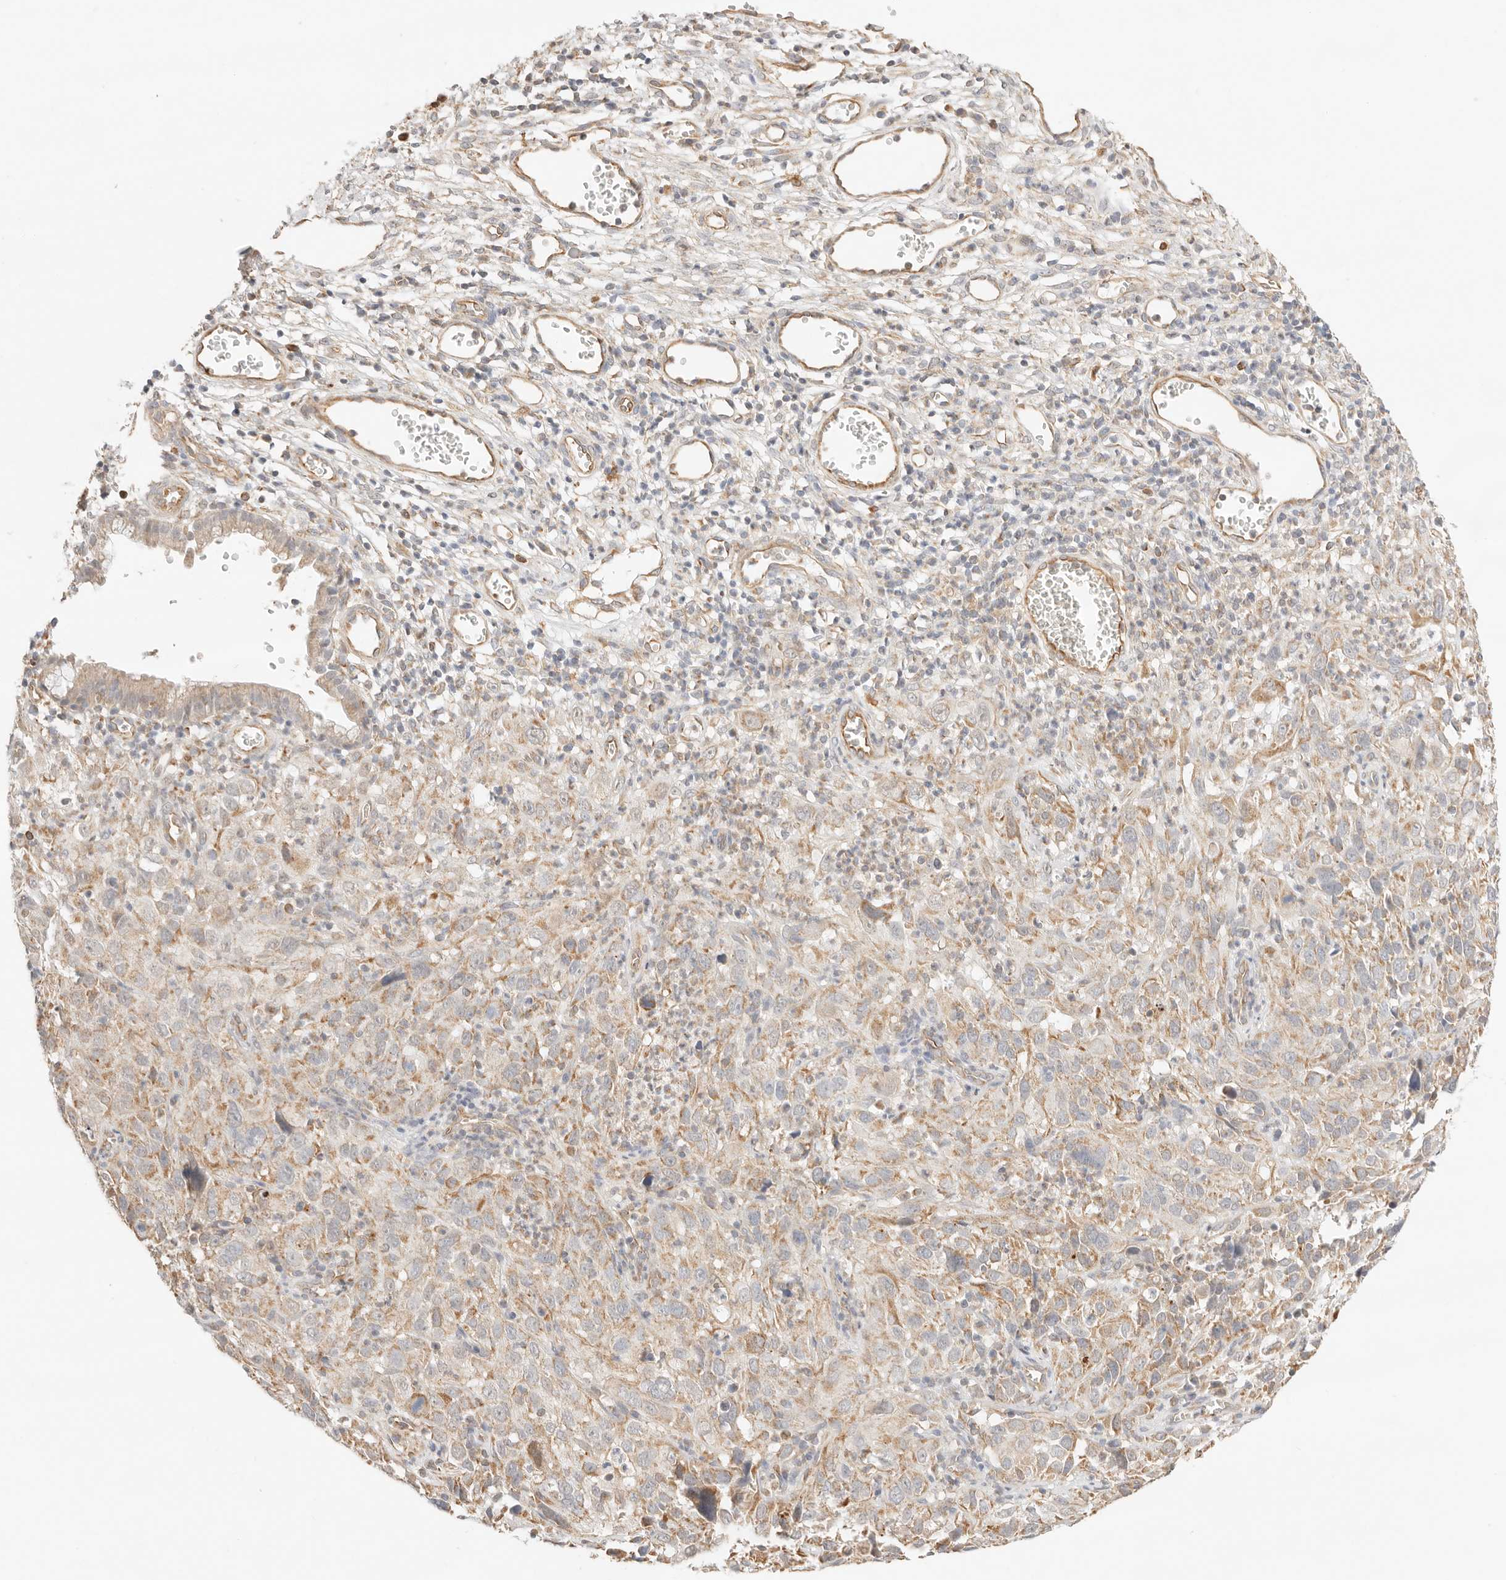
{"staining": {"intensity": "weak", "quantity": "25%-75%", "location": "cytoplasmic/membranous"}, "tissue": "cervical cancer", "cell_type": "Tumor cells", "image_type": "cancer", "snomed": [{"axis": "morphology", "description": "Squamous cell carcinoma, NOS"}, {"axis": "topography", "description": "Cervix"}], "caption": "A high-resolution micrograph shows immunohistochemistry (IHC) staining of squamous cell carcinoma (cervical), which reveals weak cytoplasmic/membranous expression in approximately 25%-75% of tumor cells.", "gene": "ZC3H11A", "patient": {"sex": "female", "age": 32}}